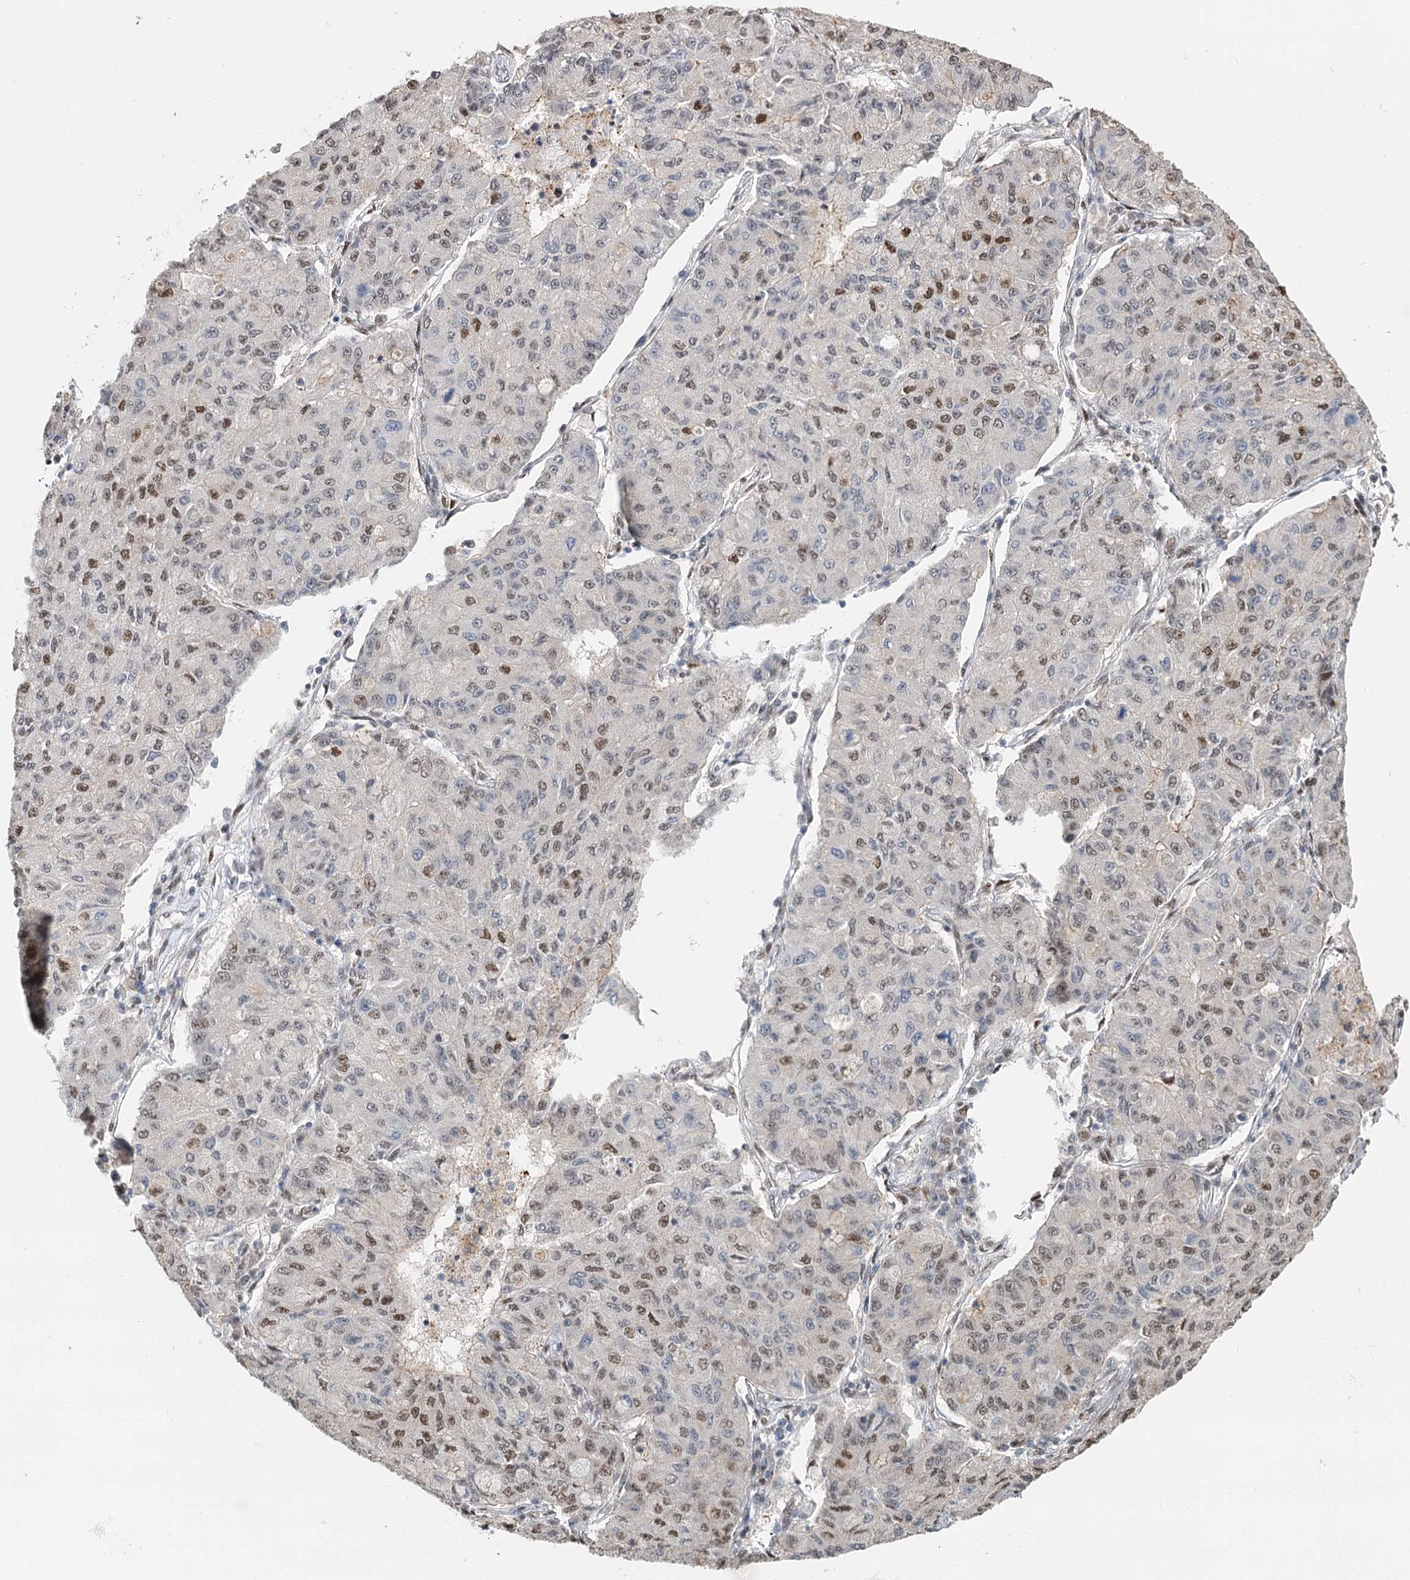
{"staining": {"intensity": "moderate", "quantity": "25%-75%", "location": "nuclear"}, "tissue": "lung cancer", "cell_type": "Tumor cells", "image_type": "cancer", "snomed": [{"axis": "morphology", "description": "Squamous cell carcinoma, NOS"}, {"axis": "topography", "description": "Lung"}], "caption": "IHC histopathology image of lung squamous cell carcinoma stained for a protein (brown), which displays medium levels of moderate nuclear positivity in approximately 25%-75% of tumor cells.", "gene": "RPS27A", "patient": {"sex": "male", "age": 74}}